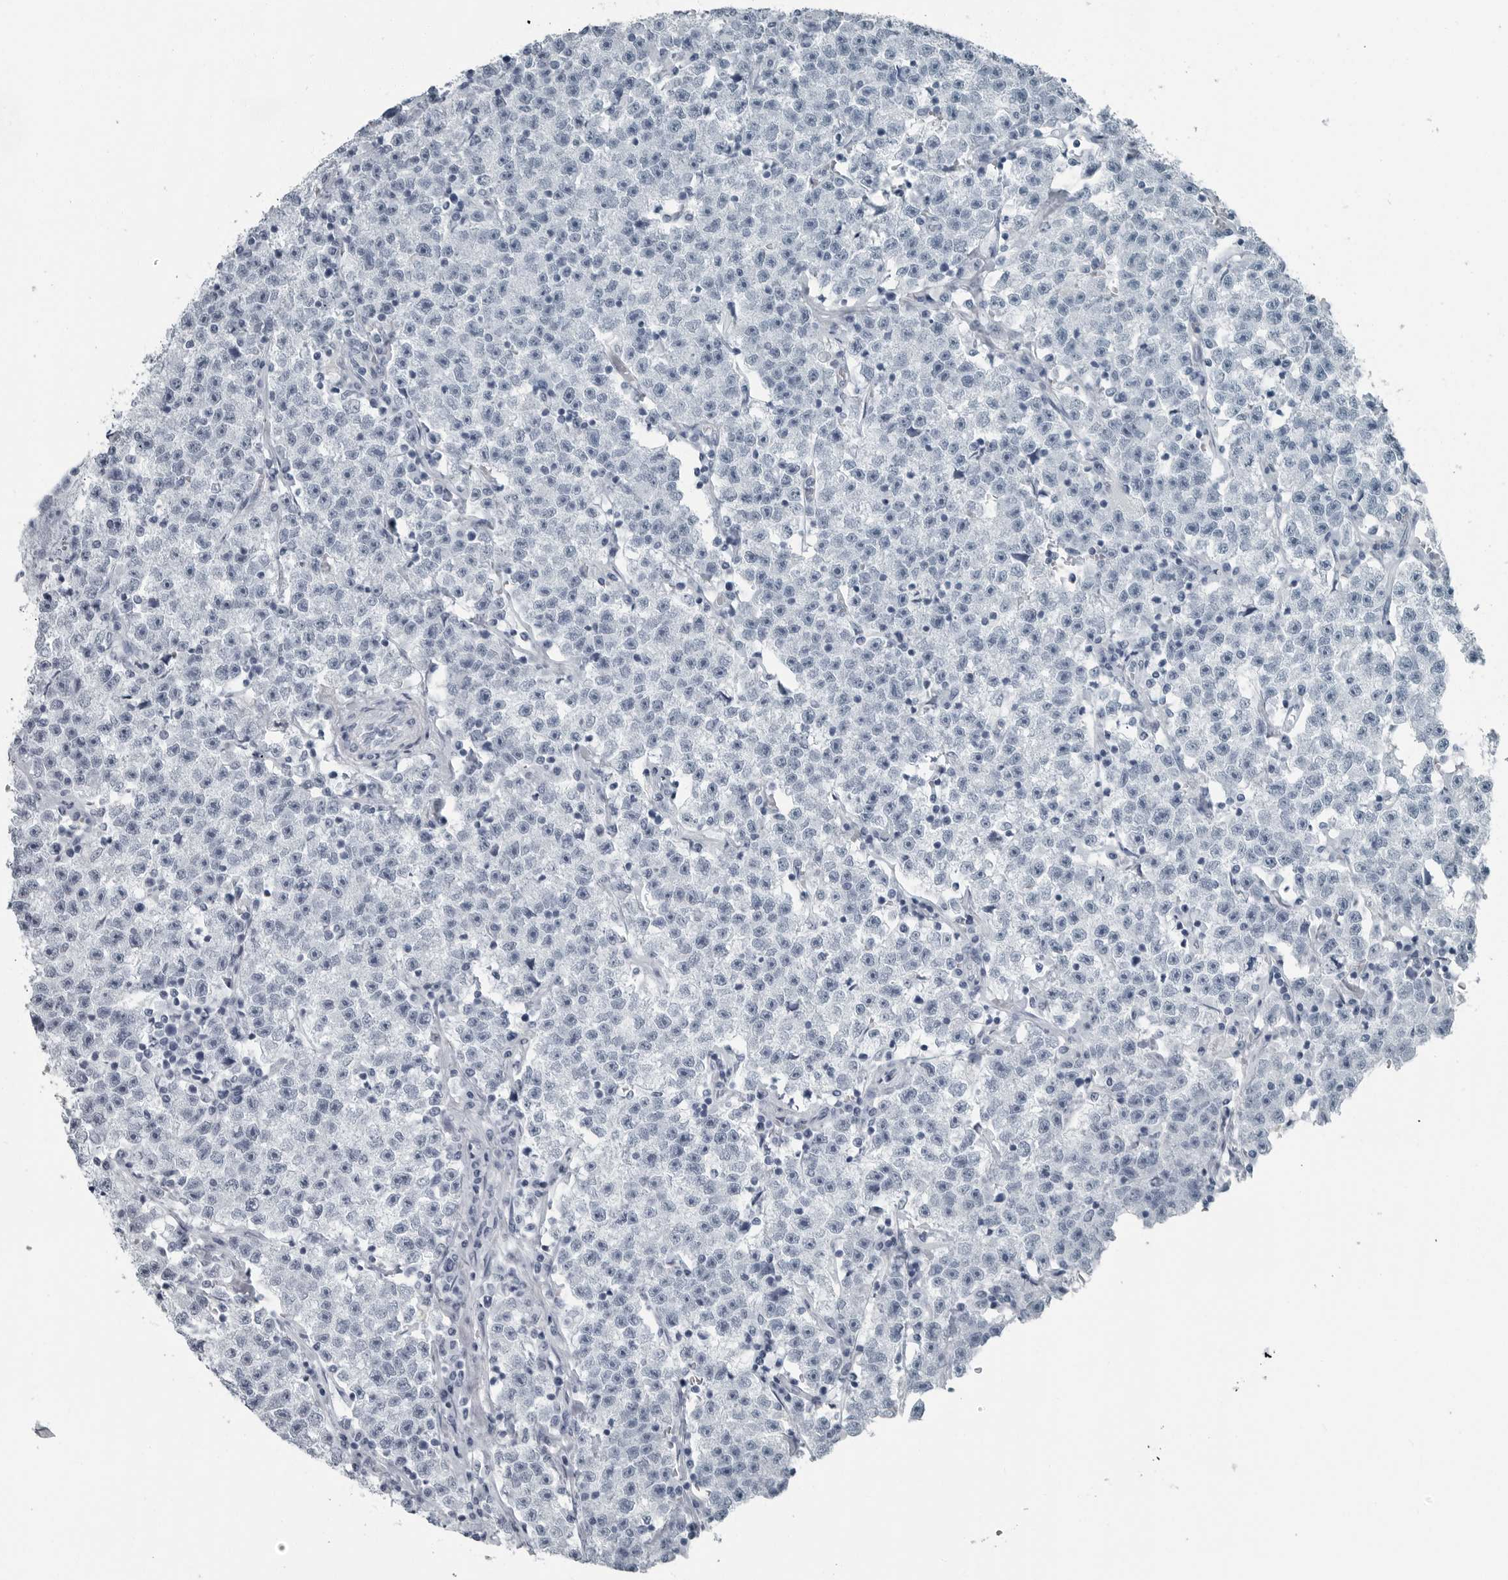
{"staining": {"intensity": "negative", "quantity": "none", "location": "none"}, "tissue": "testis cancer", "cell_type": "Tumor cells", "image_type": "cancer", "snomed": [{"axis": "morphology", "description": "Seminoma, NOS"}, {"axis": "topography", "description": "Testis"}], "caption": "This image is of seminoma (testis) stained with immunohistochemistry (IHC) to label a protein in brown with the nuclei are counter-stained blue. There is no staining in tumor cells.", "gene": "FABP6", "patient": {"sex": "male", "age": 22}}